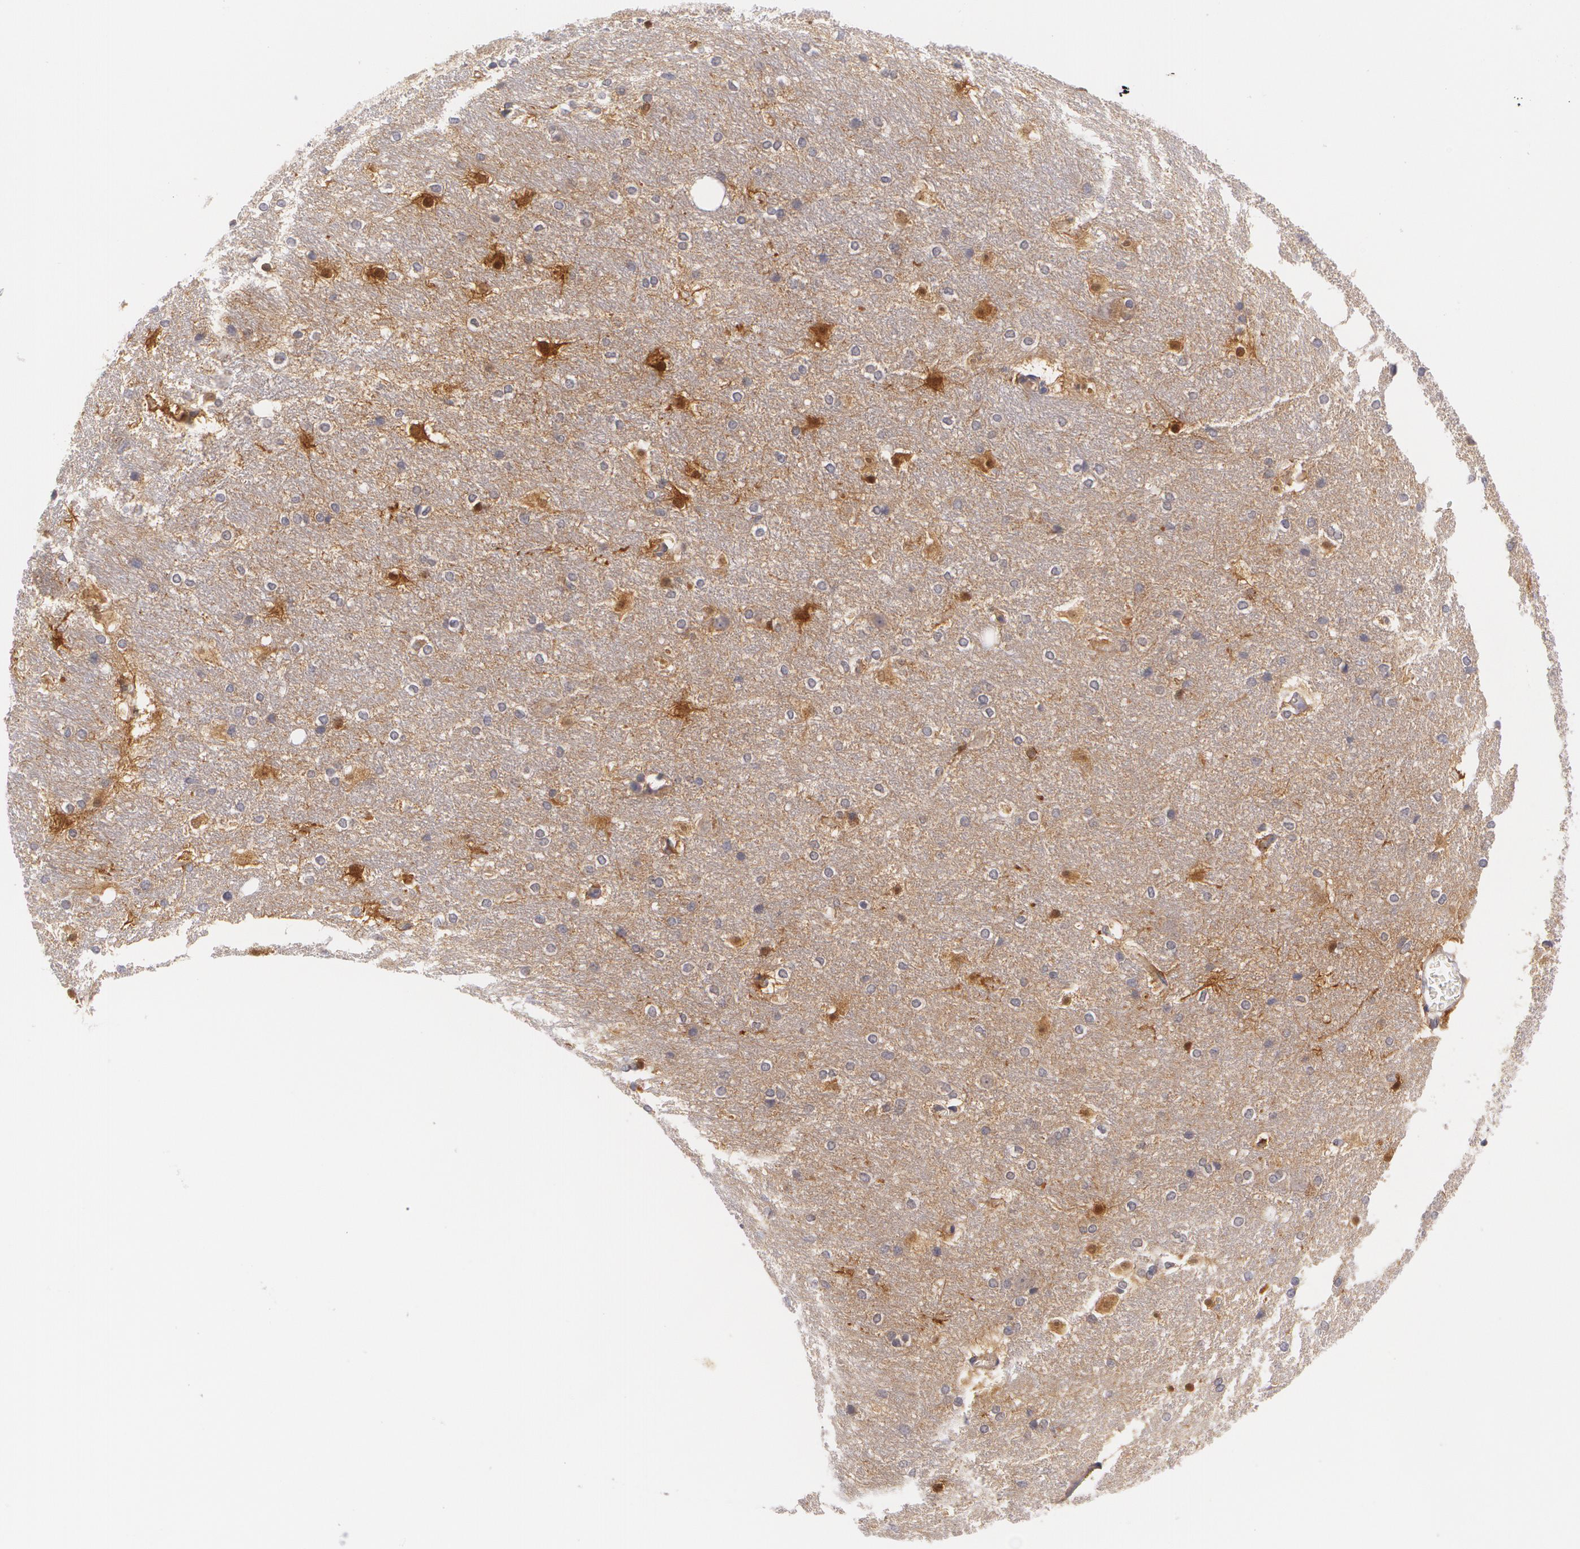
{"staining": {"intensity": "moderate", "quantity": ">75%", "location": "cytoplasmic/membranous"}, "tissue": "hippocampus", "cell_type": "Glial cells", "image_type": "normal", "snomed": [{"axis": "morphology", "description": "Normal tissue, NOS"}, {"axis": "topography", "description": "Hippocampus"}], "caption": "Protein staining of unremarkable hippocampus exhibits moderate cytoplasmic/membranous positivity in approximately >75% of glial cells. (brown staining indicates protein expression, while blue staining denotes nuclei).", "gene": "CASK", "patient": {"sex": "female", "age": 19}}